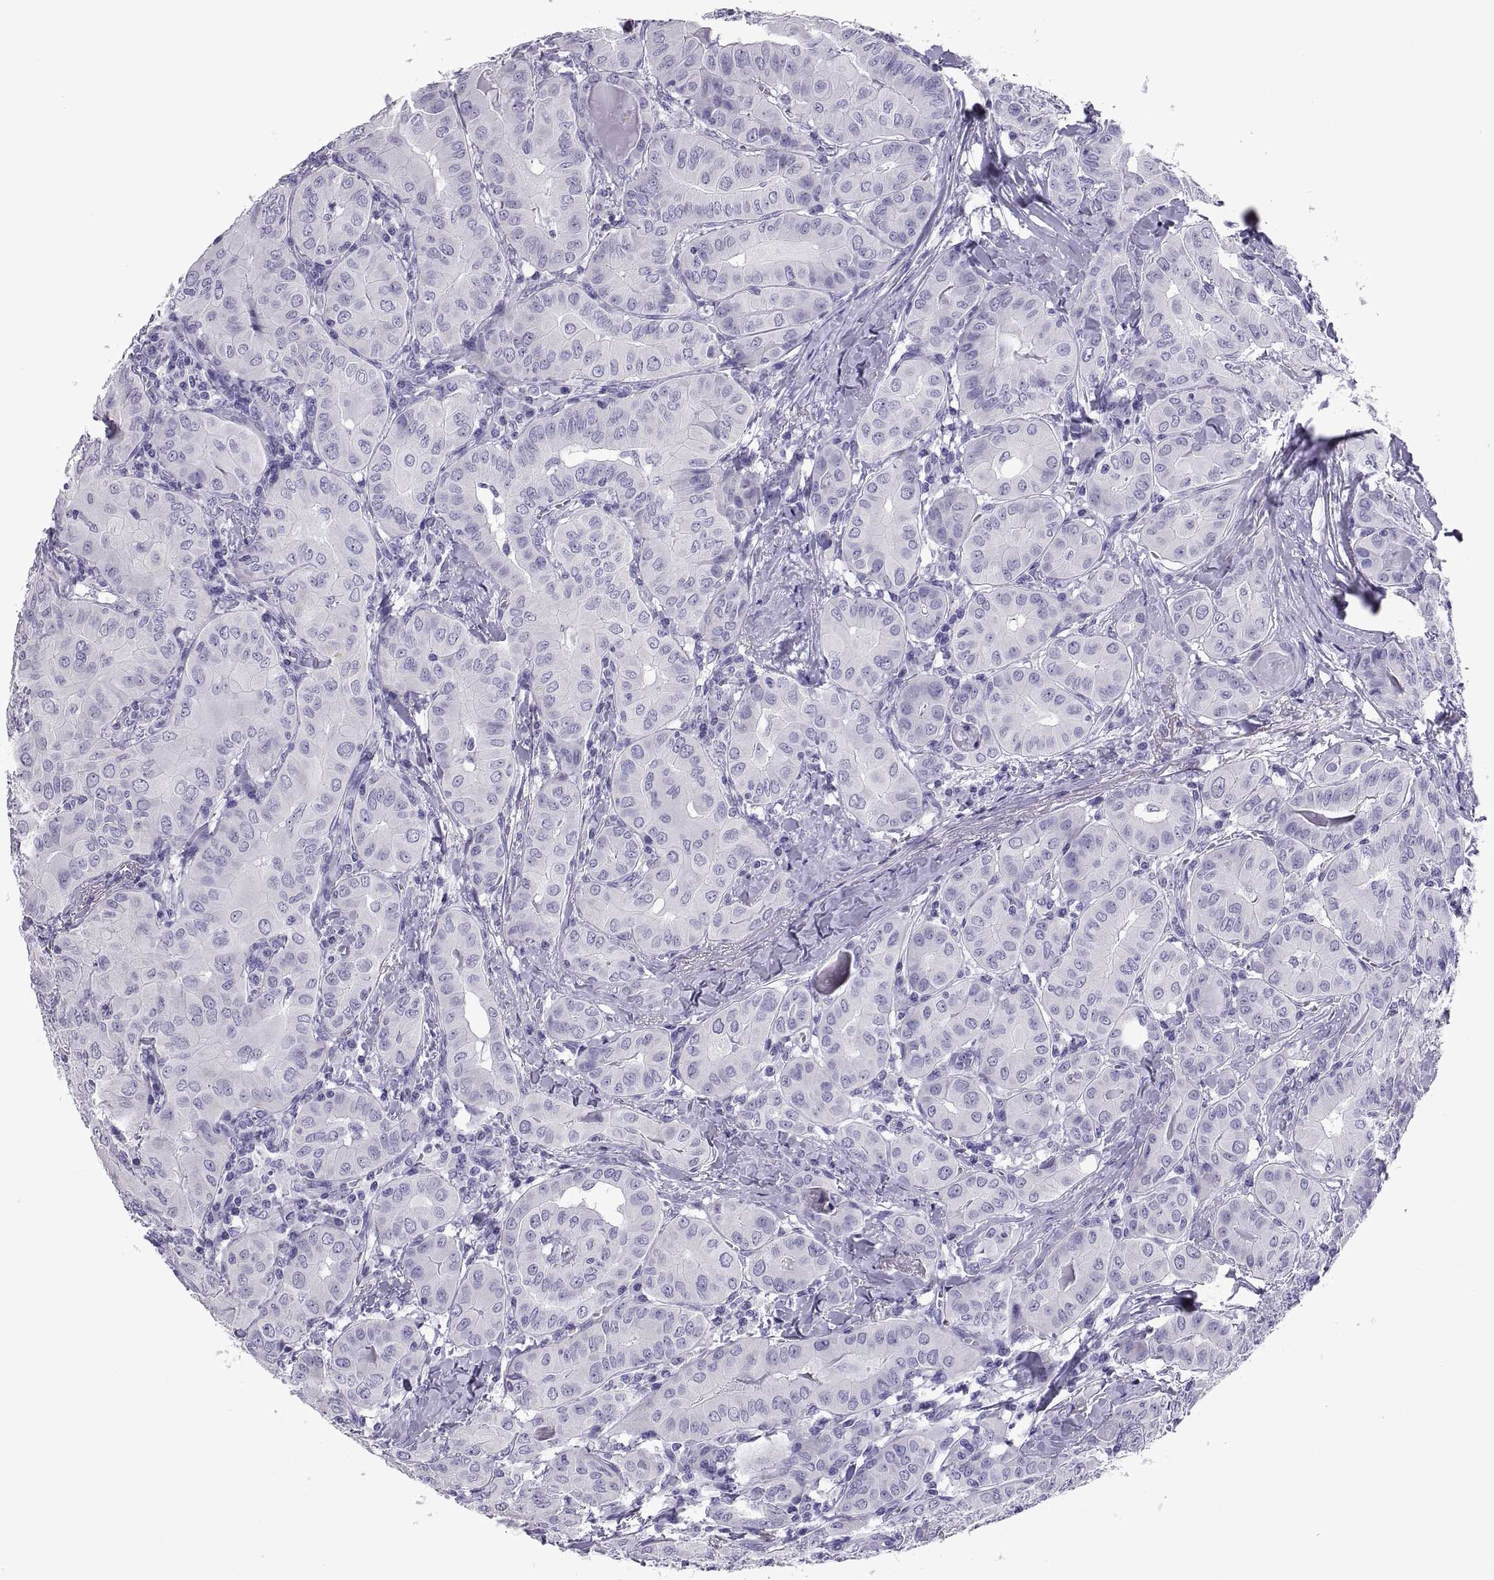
{"staining": {"intensity": "negative", "quantity": "none", "location": "none"}, "tissue": "thyroid cancer", "cell_type": "Tumor cells", "image_type": "cancer", "snomed": [{"axis": "morphology", "description": "Papillary adenocarcinoma, NOS"}, {"axis": "topography", "description": "Thyroid gland"}], "caption": "An image of papillary adenocarcinoma (thyroid) stained for a protein displays no brown staining in tumor cells.", "gene": "RGS20", "patient": {"sex": "female", "age": 37}}